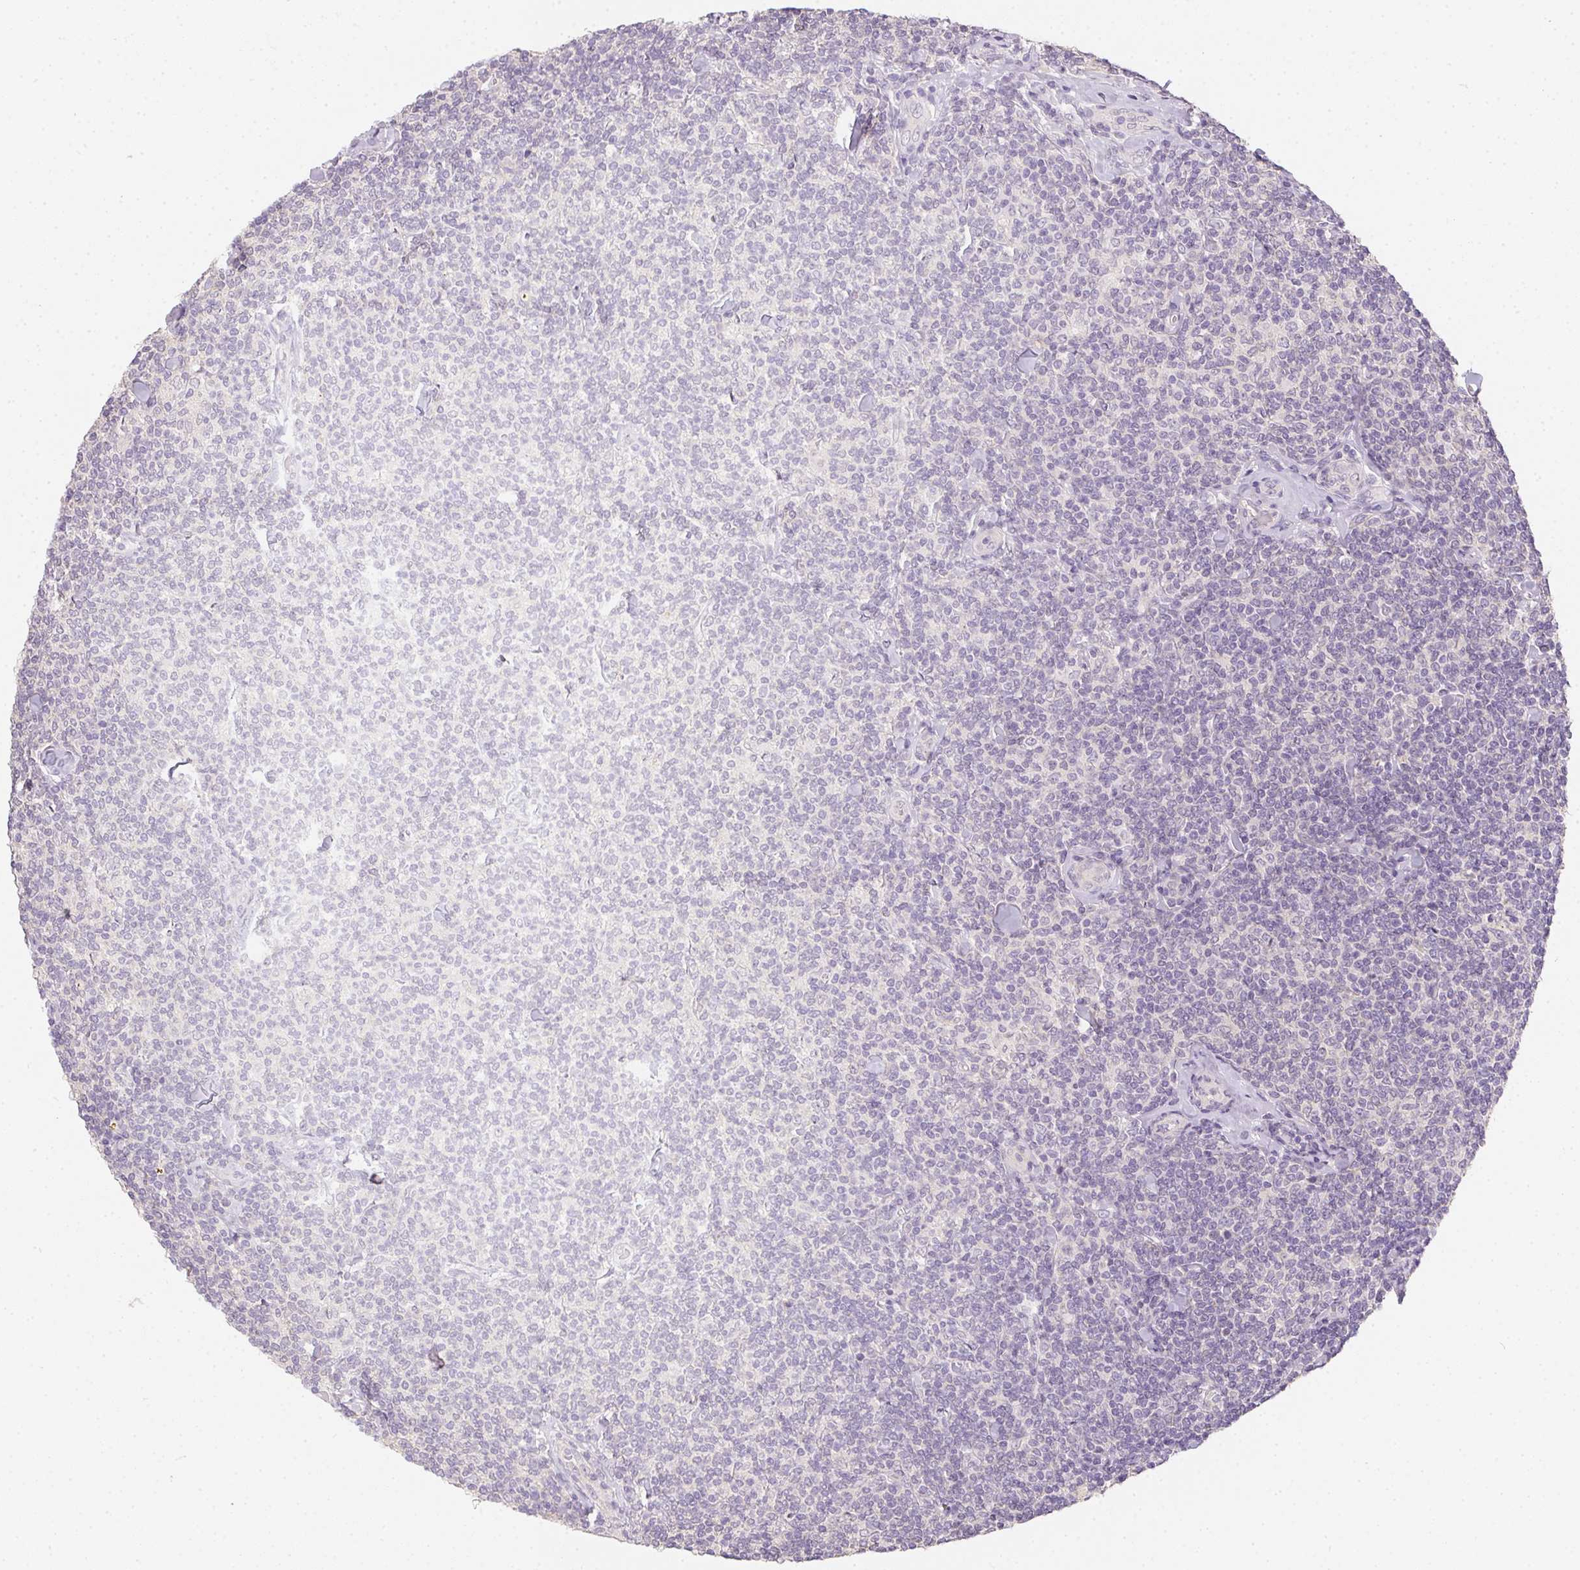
{"staining": {"intensity": "negative", "quantity": "none", "location": "none"}, "tissue": "lymphoma", "cell_type": "Tumor cells", "image_type": "cancer", "snomed": [{"axis": "morphology", "description": "Malignant lymphoma, non-Hodgkin's type, Low grade"}, {"axis": "topography", "description": "Lymph node"}], "caption": "DAB (3,3'-diaminobenzidine) immunohistochemical staining of malignant lymphoma, non-Hodgkin's type (low-grade) shows no significant staining in tumor cells. The staining was performed using DAB (3,3'-diaminobenzidine) to visualize the protein expression in brown, while the nuclei were stained in blue with hematoxylin (Magnification: 20x).", "gene": "ZBBX", "patient": {"sex": "female", "age": 56}}